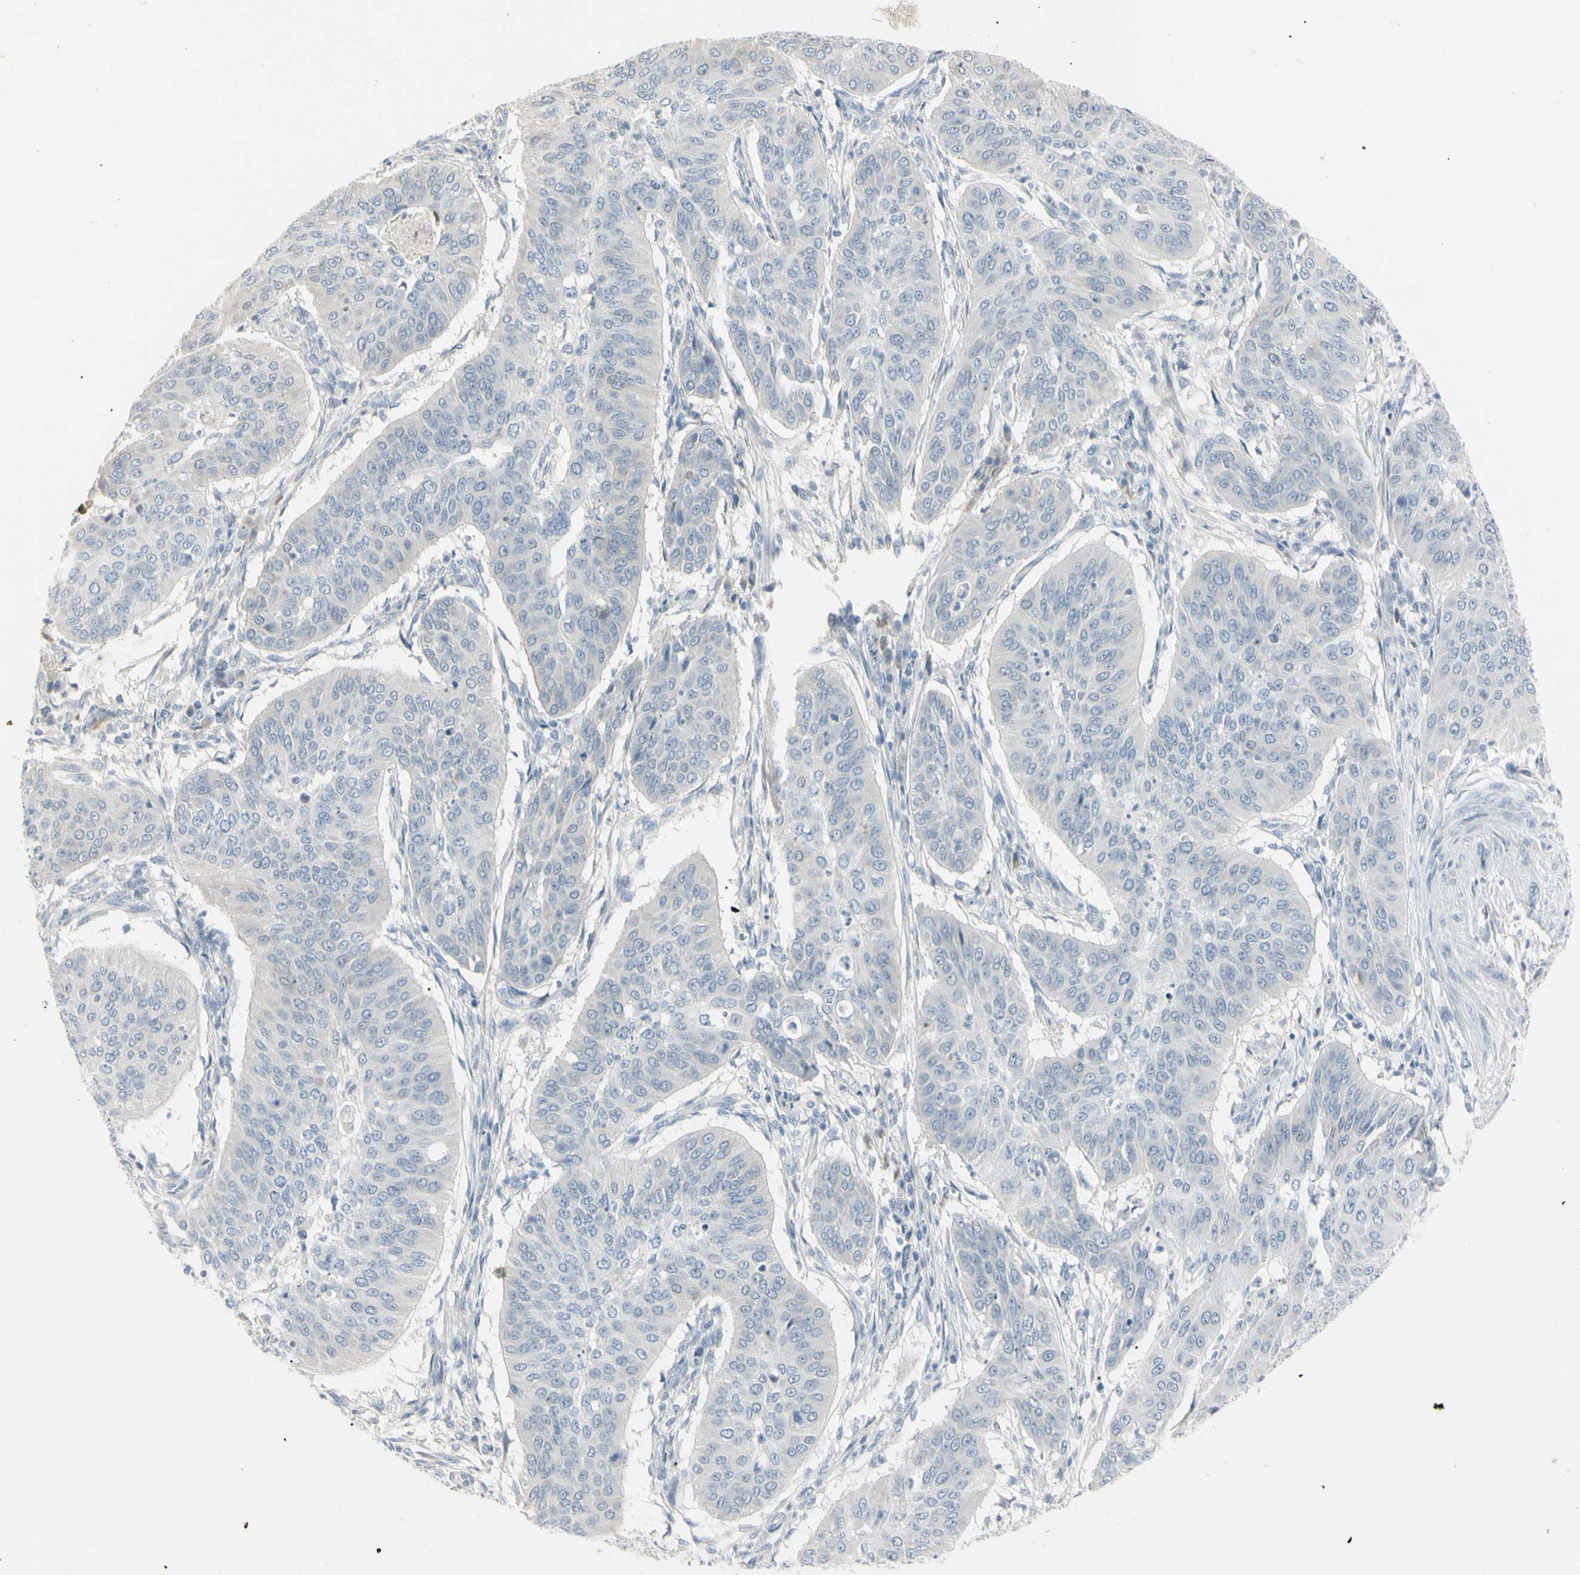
{"staining": {"intensity": "negative", "quantity": "none", "location": "none"}, "tissue": "cervical cancer", "cell_type": "Tumor cells", "image_type": "cancer", "snomed": [{"axis": "morphology", "description": "Normal tissue, NOS"}, {"axis": "morphology", "description": "Squamous cell carcinoma, NOS"}, {"axis": "topography", "description": "Cervix"}], "caption": "Tumor cells are negative for brown protein staining in cervical cancer.", "gene": "PIP", "patient": {"sex": "female", "age": 39}}